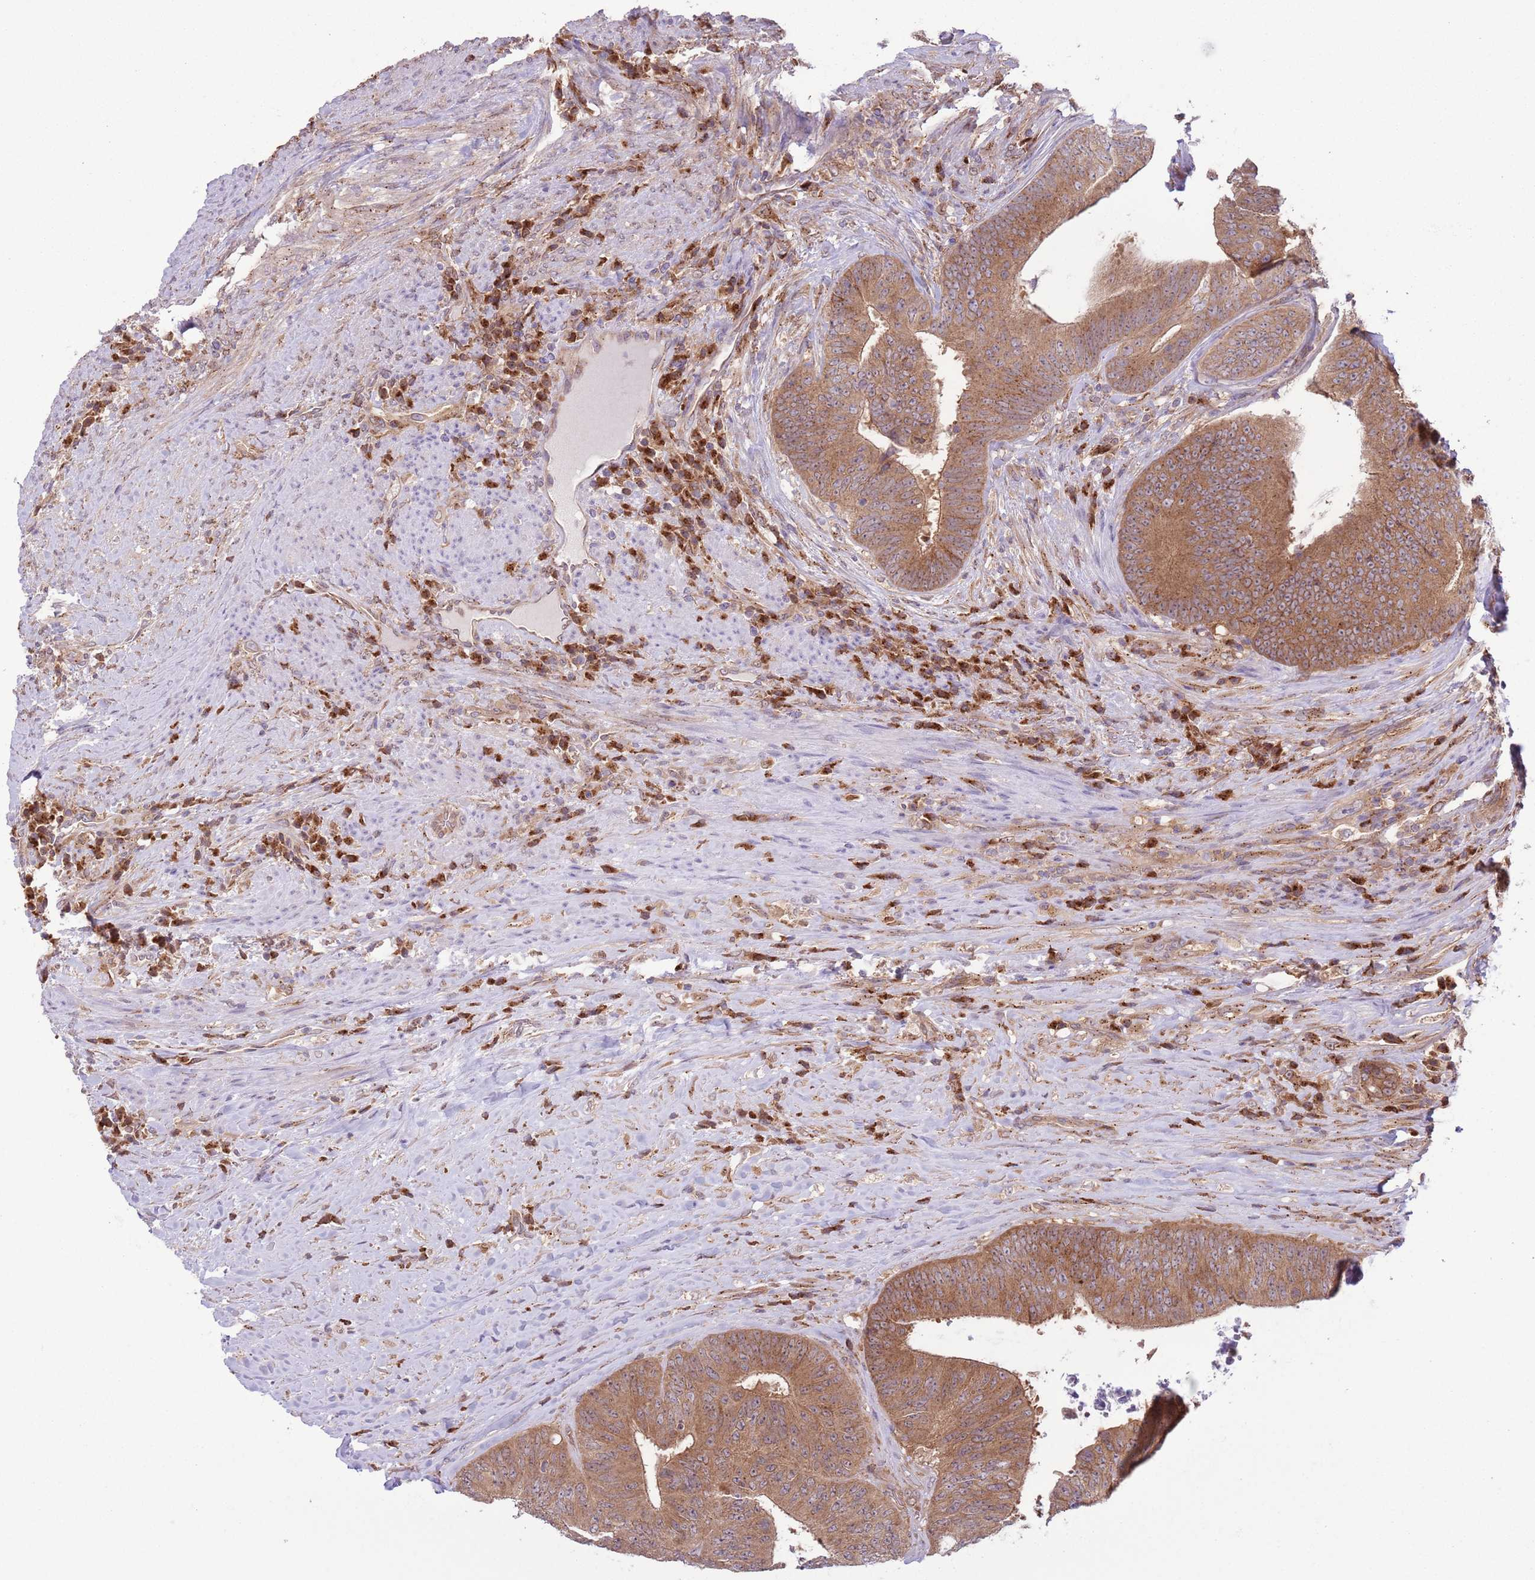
{"staining": {"intensity": "moderate", "quantity": ">75%", "location": "cytoplasmic/membranous"}, "tissue": "colorectal cancer", "cell_type": "Tumor cells", "image_type": "cancer", "snomed": [{"axis": "morphology", "description": "Adenocarcinoma, NOS"}, {"axis": "topography", "description": "Rectum"}], "caption": "A high-resolution micrograph shows immunohistochemistry (IHC) staining of colorectal cancer, which shows moderate cytoplasmic/membranous staining in about >75% of tumor cells.", "gene": "COPE", "patient": {"sex": "male", "age": 72}}